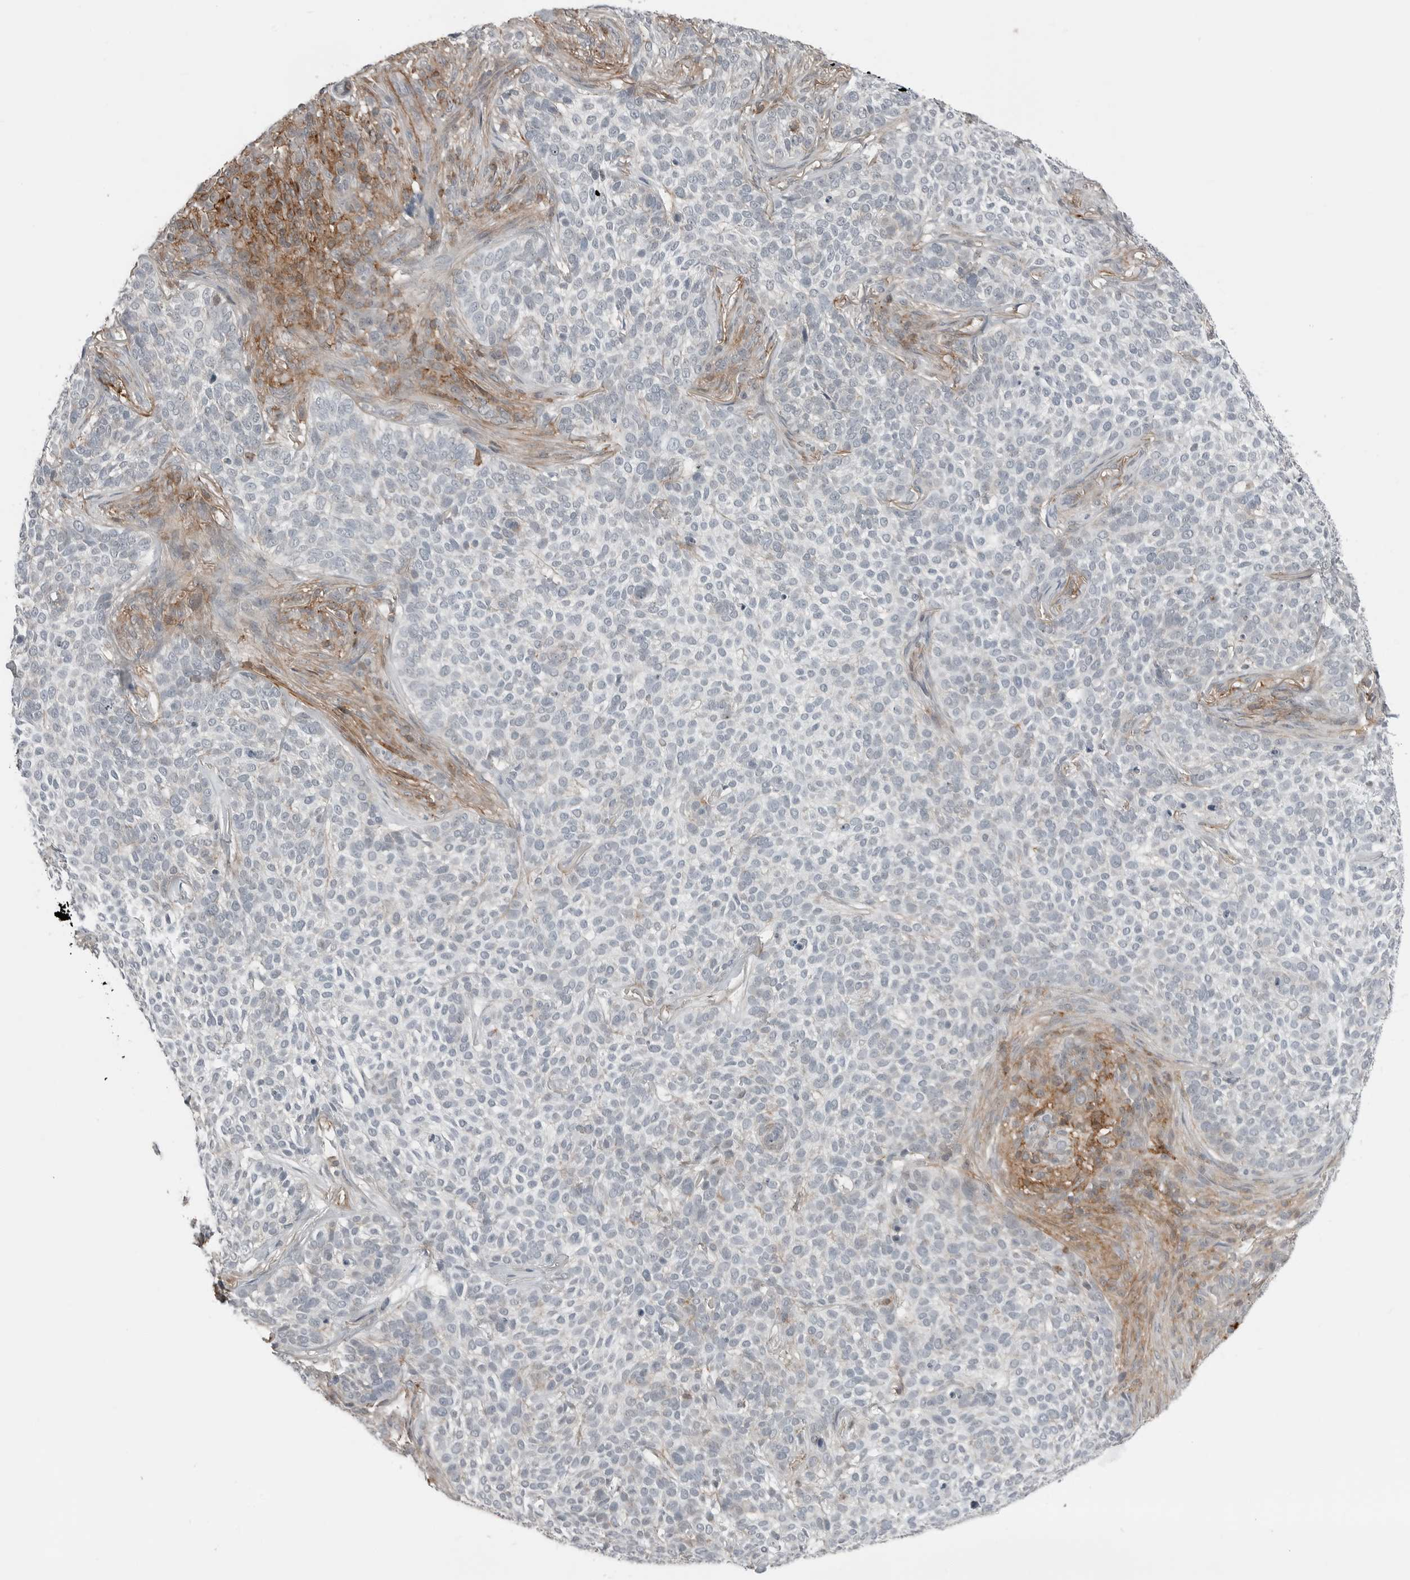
{"staining": {"intensity": "negative", "quantity": "none", "location": "none"}, "tissue": "skin cancer", "cell_type": "Tumor cells", "image_type": "cancer", "snomed": [{"axis": "morphology", "description": "Basal cell carcinoma"}, {"axis": "topography", "description": "Skin"}], "caption": "The immunohistochemistry (IHC) photomicrograph has no significant positivity in tumor cells of skin cancer tissue.", "gene": "LEFTY2", "patient": {"sex": "female", "age": 64}}